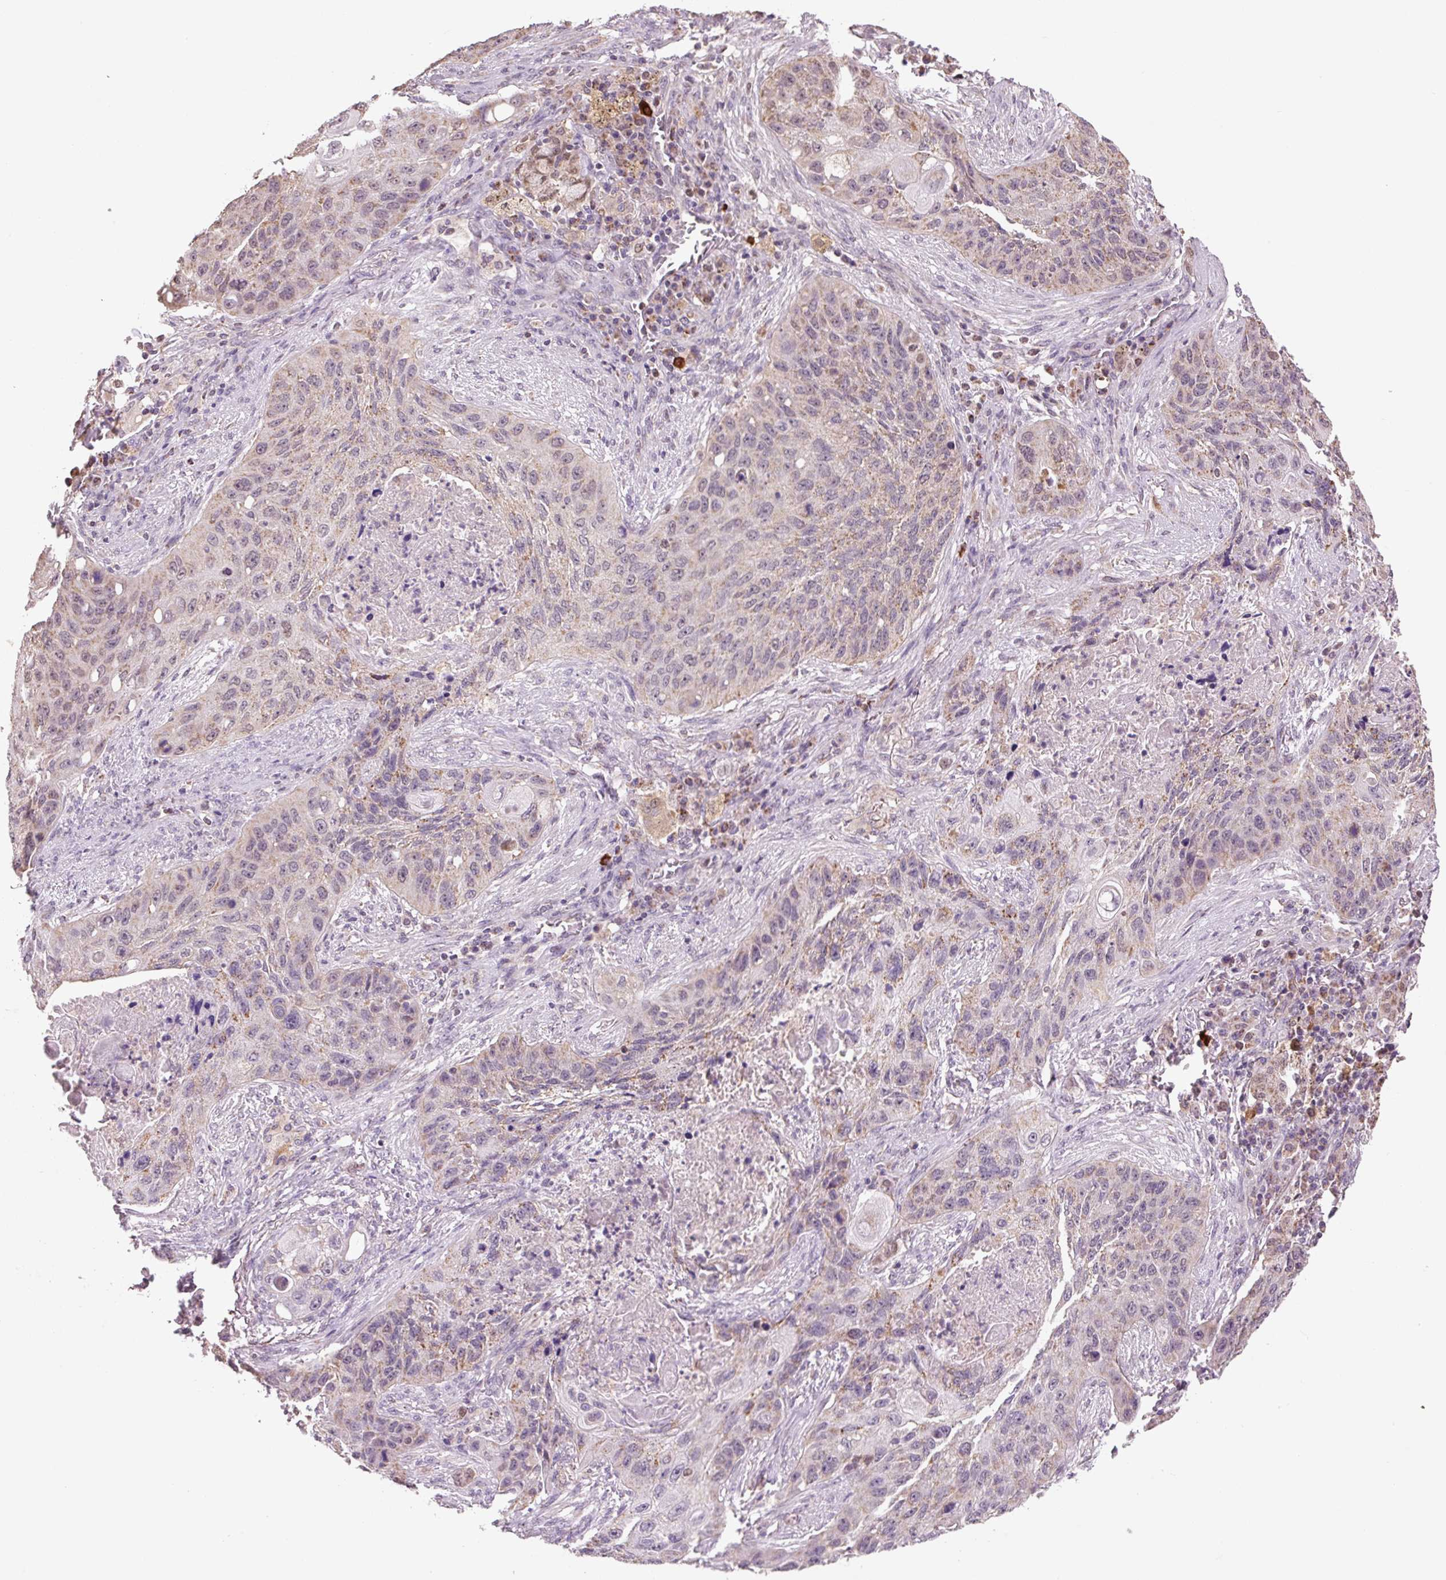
{"staining": {"intensity": "weak", "quantity": "25%-75%", "location": "cytoplasmic/membranous,nuclear"}, "tissue": "lung cancer", "cell_type": "Tumor cells", "image_type": "cancer", "snomed": [{"axis": "morphology", "description": "Squamous cell carcinoma, NOS"}, {"axis": "topography", "description": "Lung"}], "caption": "Lung cancer stained for a protein (brown) exhibits weak cytoplasmic/membranous and nuclear positive expression in about 25%-75% of tumor cells.", "gene": "SGF29", "patient": {"sex": "female", "age": 63}}